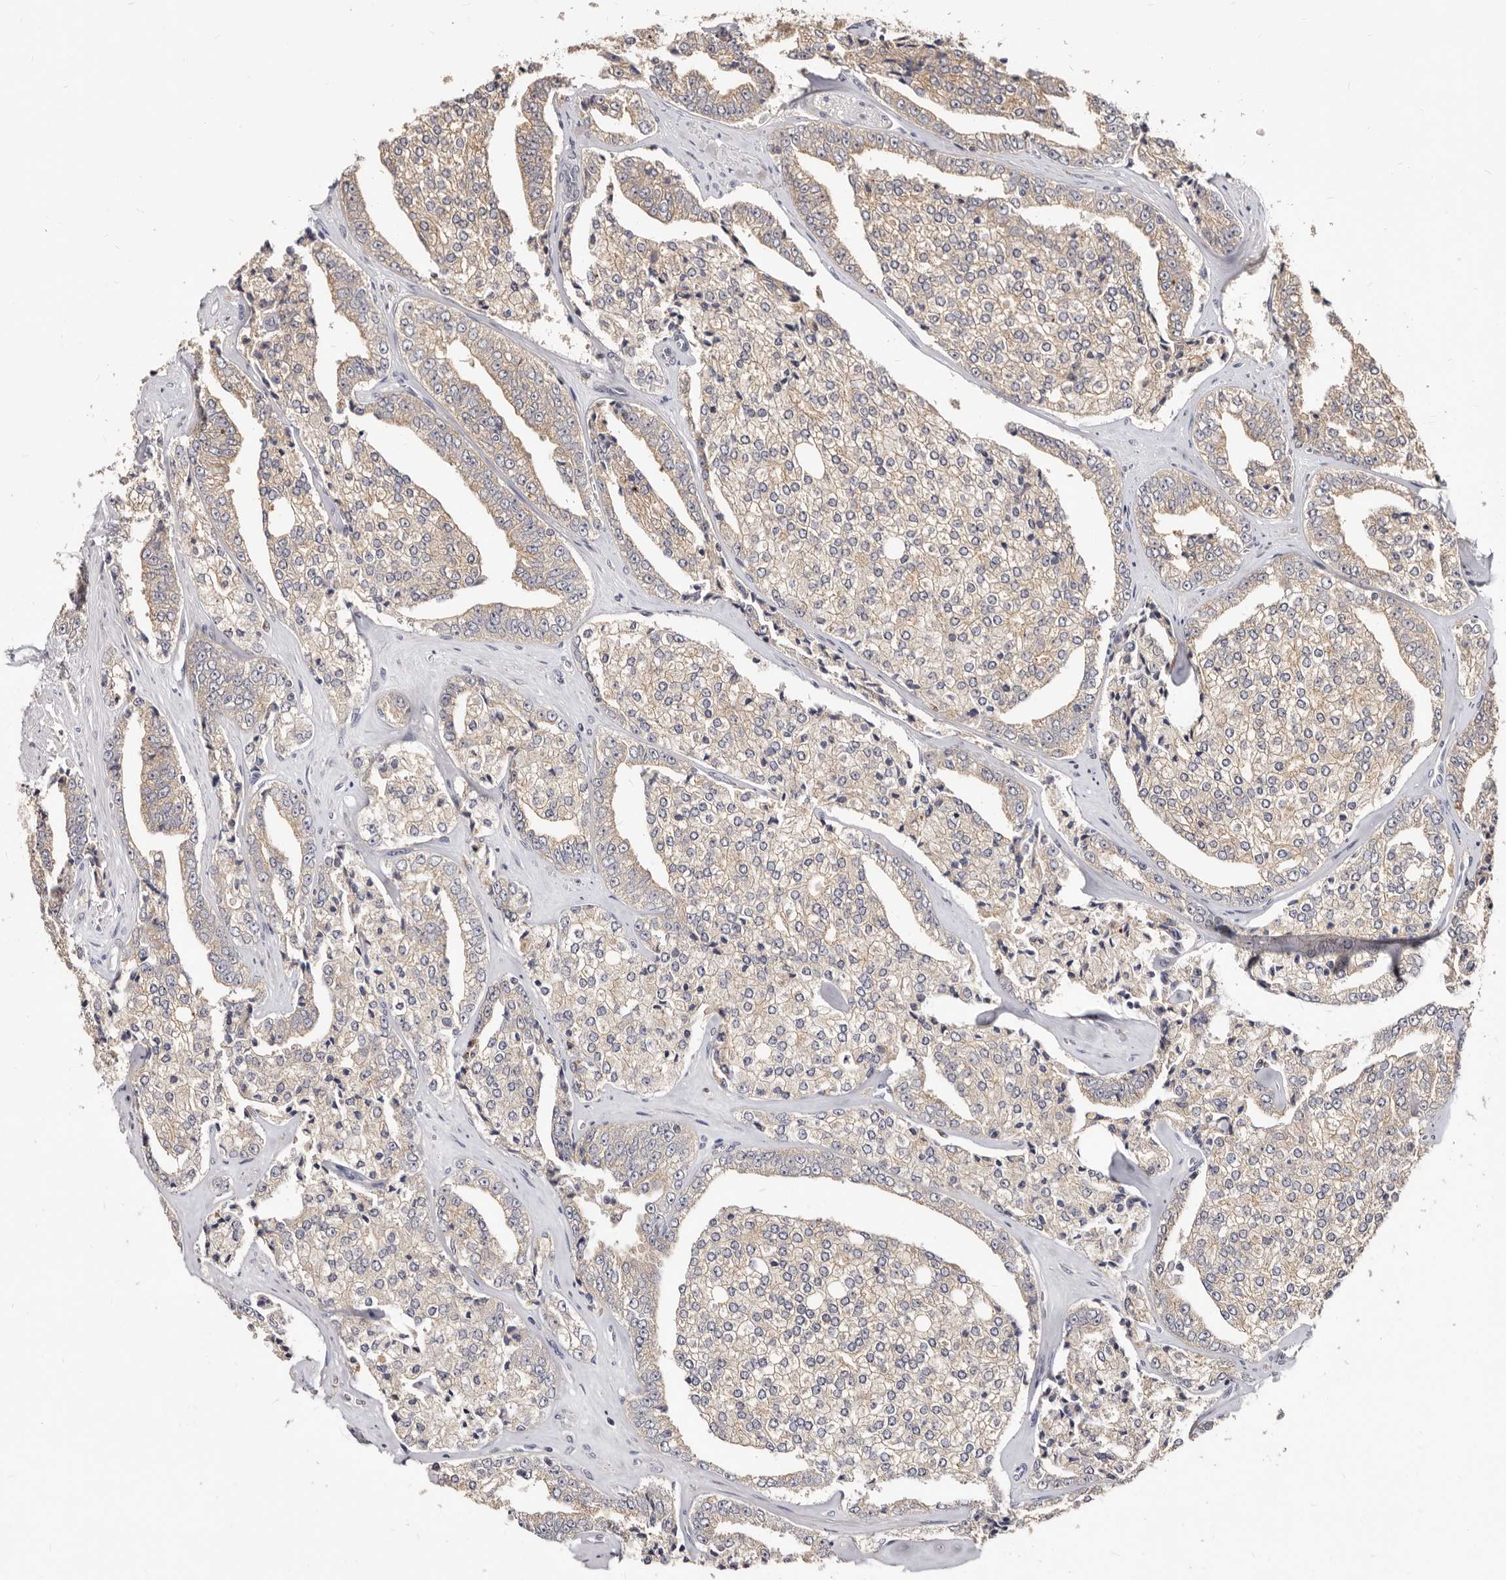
{"staining": {"intensity": "weak", "quantity": "25%-75%", "location": "cytoplasmic/membranous"}, "tissue": "prostate cancer", "cell_type": "Tumor cells", "image_type": "cancer", "snomed": [{"axis": "morphology", "description": "Adenocarcinoma, High grade"}, {"axis": "topography", "description": "Prostate"}], "caption": "High-power microscopy captured an immunohistochemistry photomicrograph of prostate cancer (high-grade adenocarcinoma), revealing weak cytoplasmic/membranous positivity in about 25%-75% of tumor cells.", "gene": "TC2N", "patient": {"sex": "male", "age": 71}}